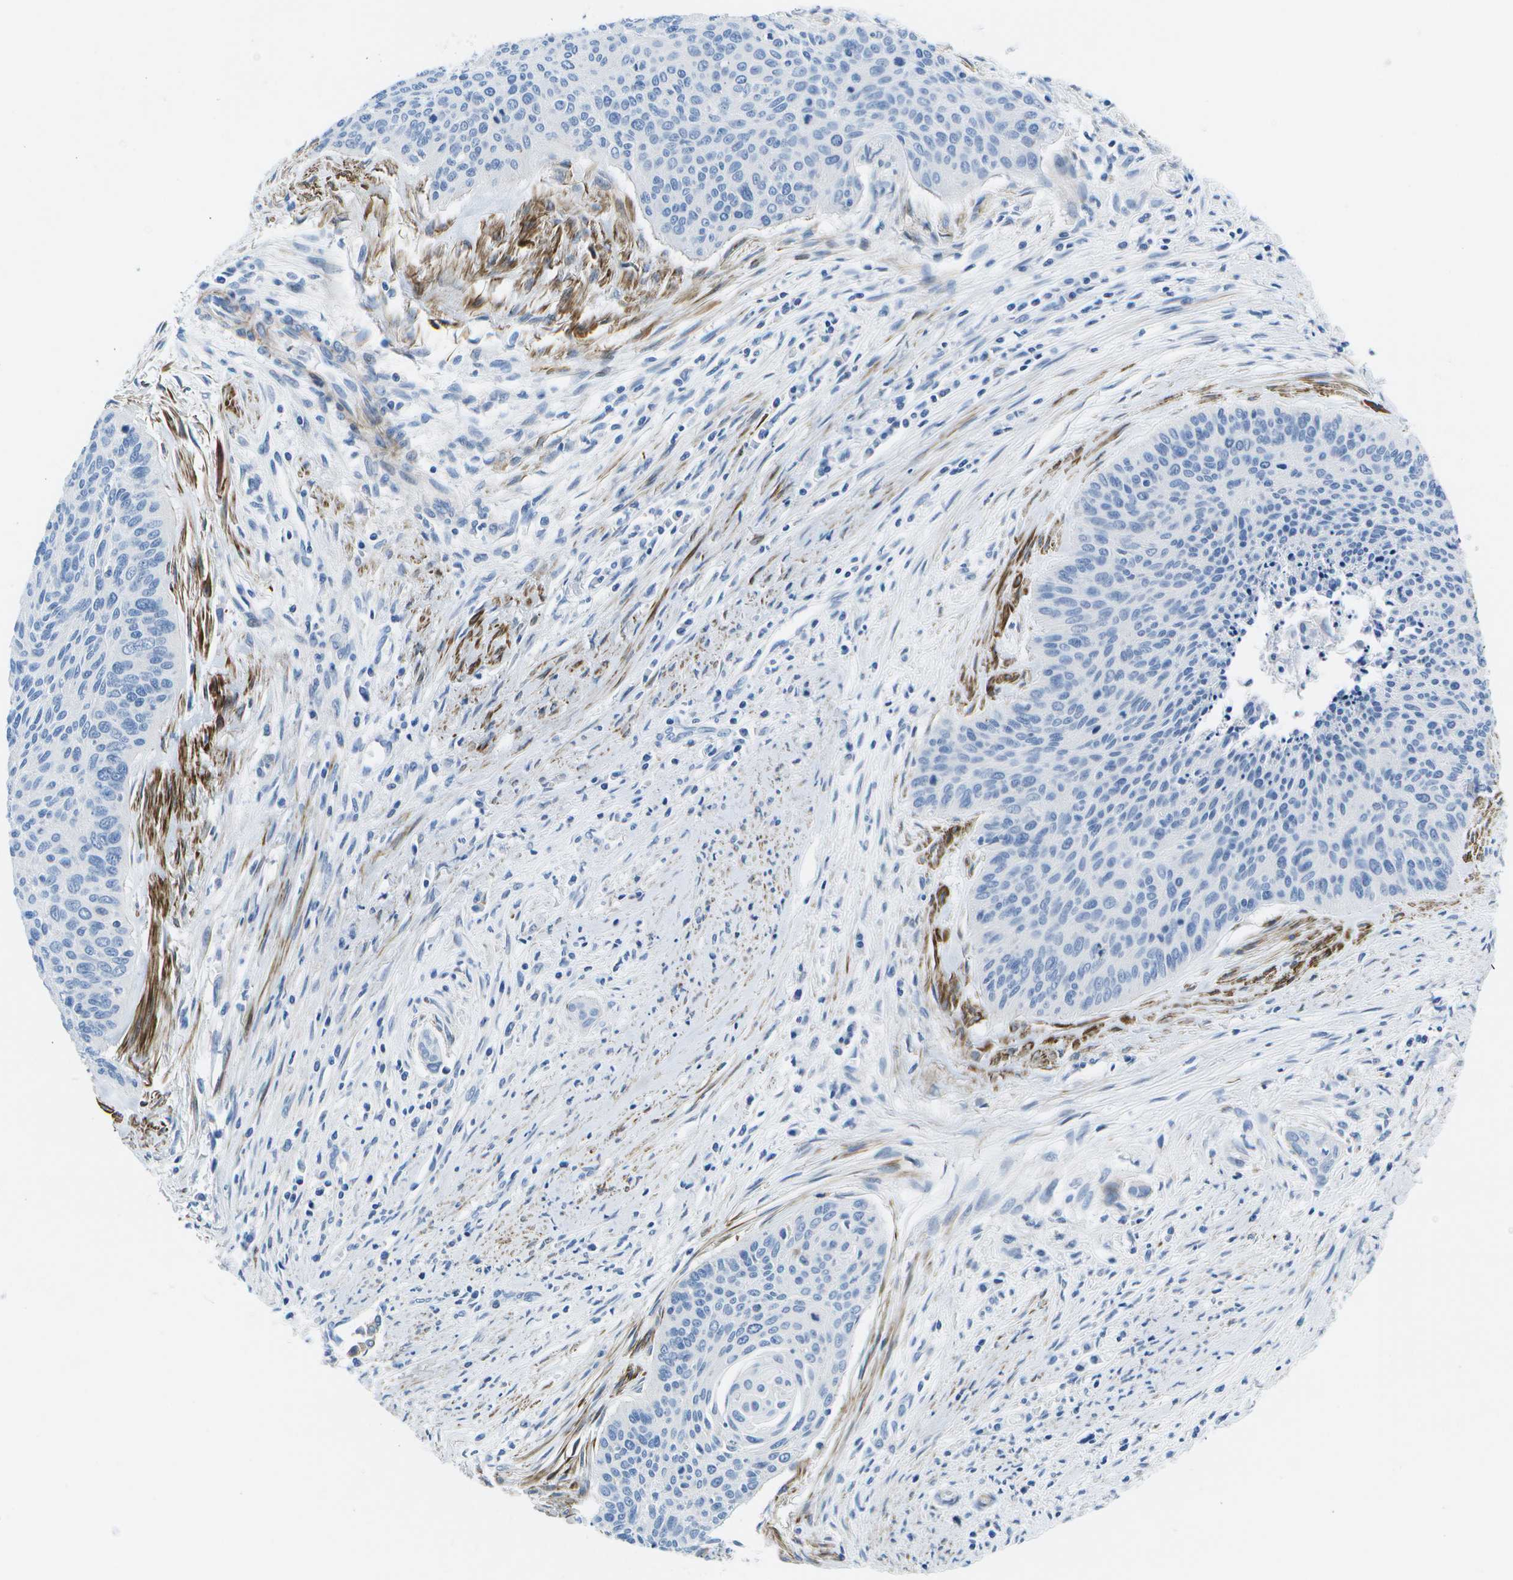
{"staining": {"intensity": "negative", "quantity": "none", "location": "none"}, "tissue": "cervical cancer", "cell_type": "Tumor cells", "image_type": "cancer", "snomed": [{"axis": "morphology", "description": "Squamous cell carcinoma, NOS"}, {"axis": "topography", "description": "Cervix"}], "caption": "Squamous cell carcinoma (cervical) was stained to show a protein in brown. There is no significant positivity in tumor cells.", "gene": "ADGRG6", "patient": {"sex": "female", "age": 55}}